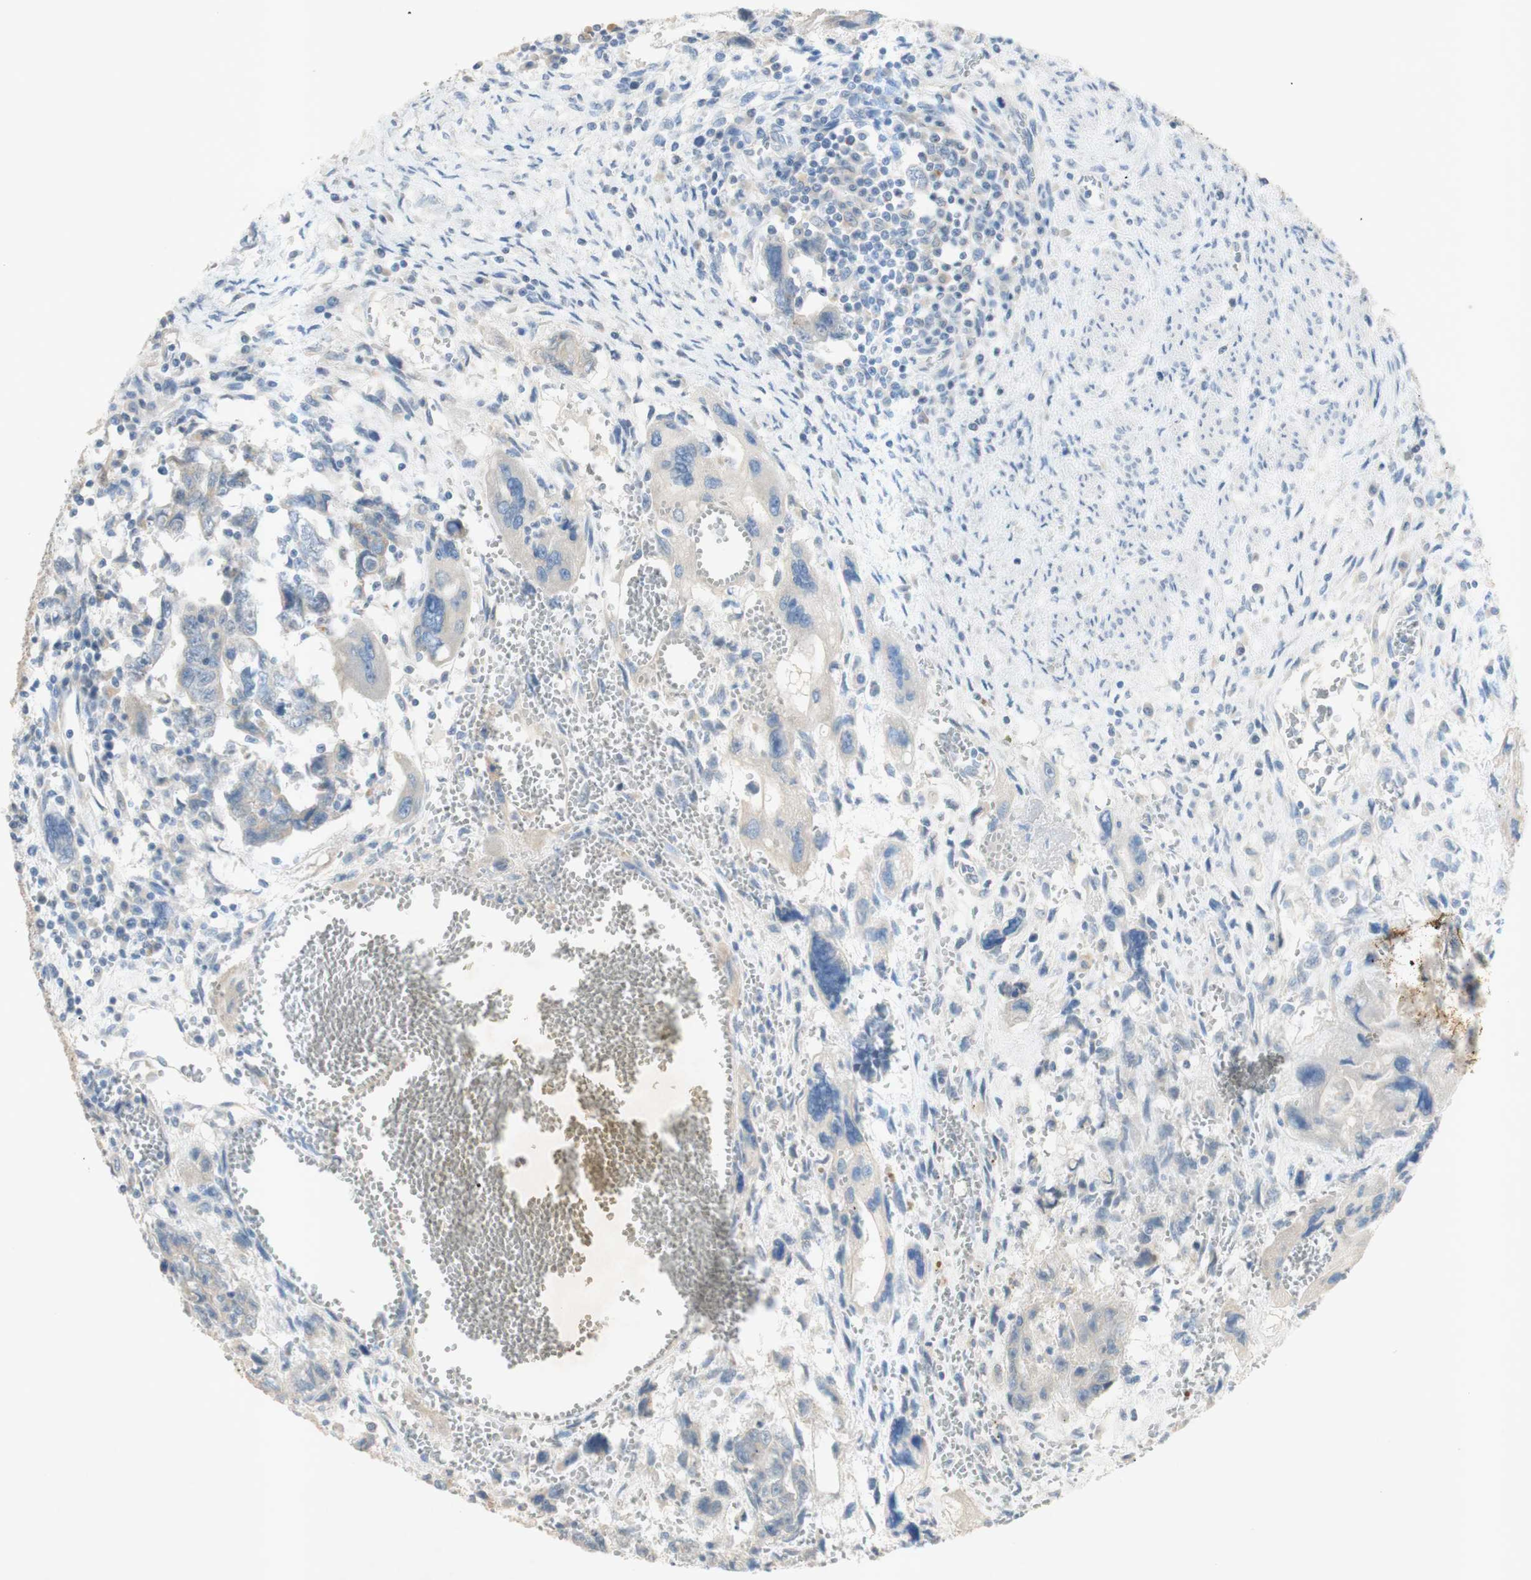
{"staining": {"intensity": "negative", "quantity": "none", "location": "none"}, "tissue": "testis cancer", "cell_type": "Tumor cells", "image_type": "cancer", "snomed": [{"axis": "morphology", "description": "Carcinoma, Embryonal, NOS"}, {"axis": "topography", "description": "Testis"}], "caption": "High power microscopy histopathology image of an immunohistochemistry image of embryonal carcinoma (testis), revealing no significant expression in tumor cells. Brightfield microscopy of IHC stained with DAB (3,3'-diaminobenzidine) (brown) and hematoxylin (blue), captured at high magnification.", "gene": "EPO", "patient": {"sex": "male", "age": 28}}